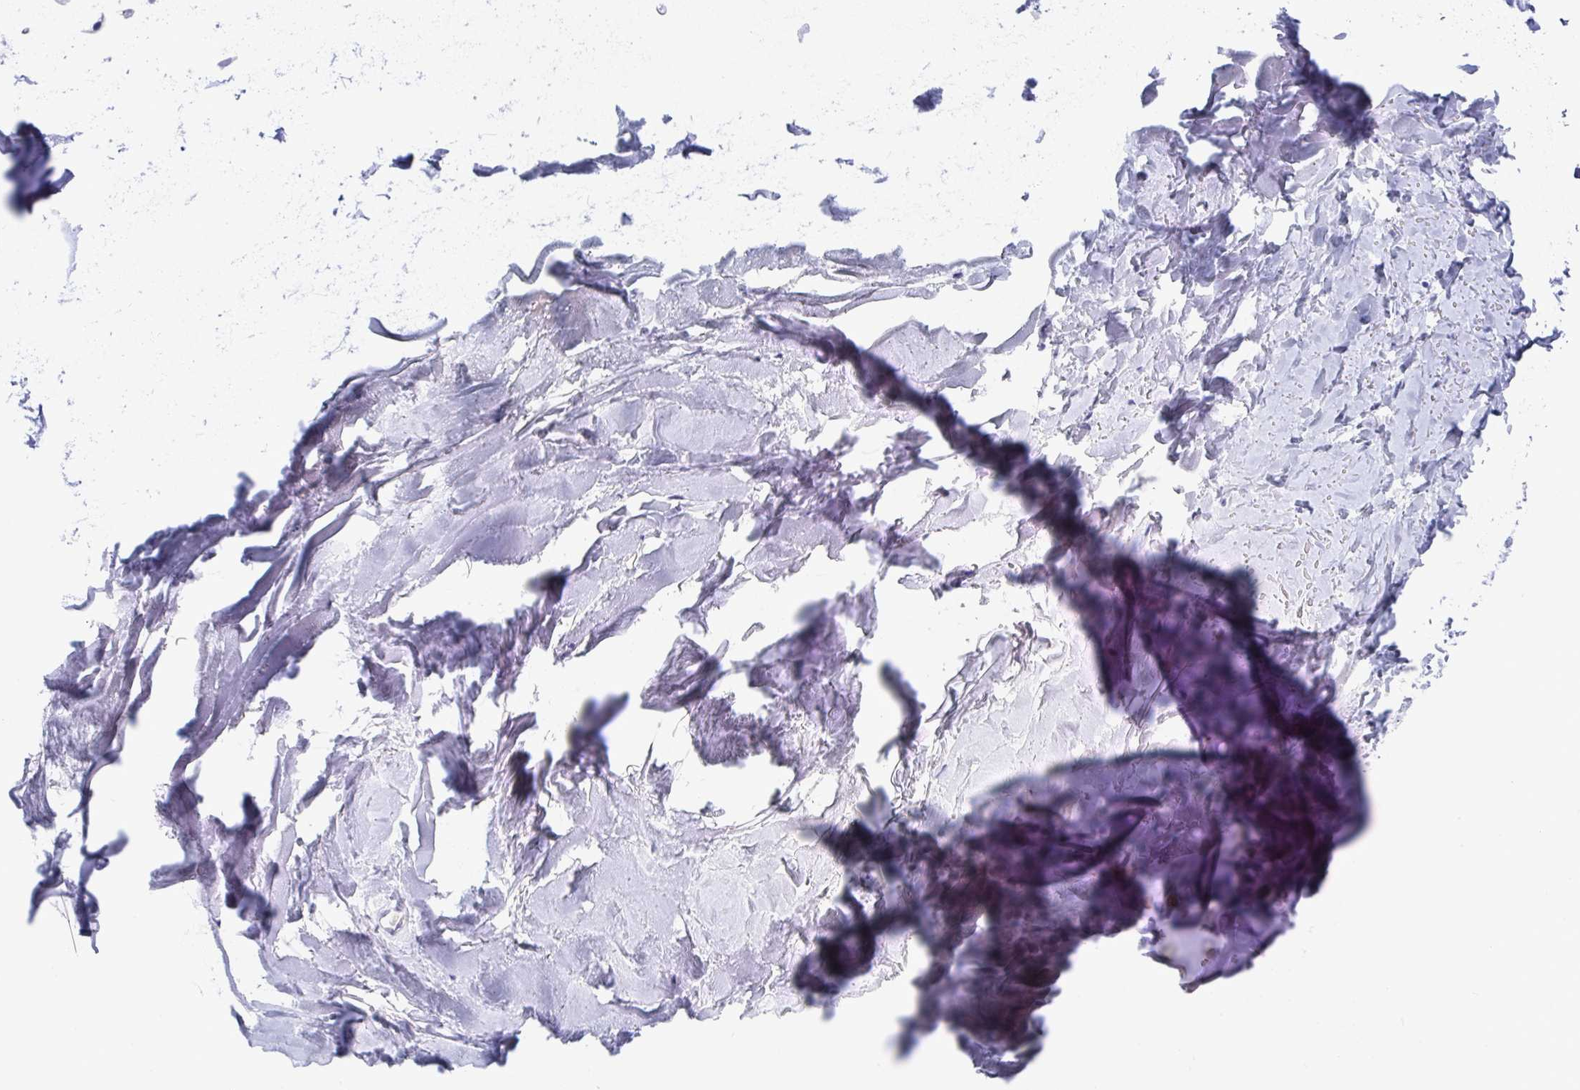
{"staining": {"intensity": "negative", "quantity": "none", "location": "none"}, "tissue": "soft tissue", "cell_type": "Chondrocytes", "image_type": "normal", "snomed": [{"axis": "morphology", "description": "Normal tissue, NOS"}, {"axis": "topography", "description": "Cartilage tissue"}, {"axis": "topography", "description": "Bronchus"}], "caption": "Immunohistochemical staining of benign human soft tissue shows no significant positivity in chondrocytes.", "gene": "TAS2R39", "patient": {"sex": "female", "age": 79}}